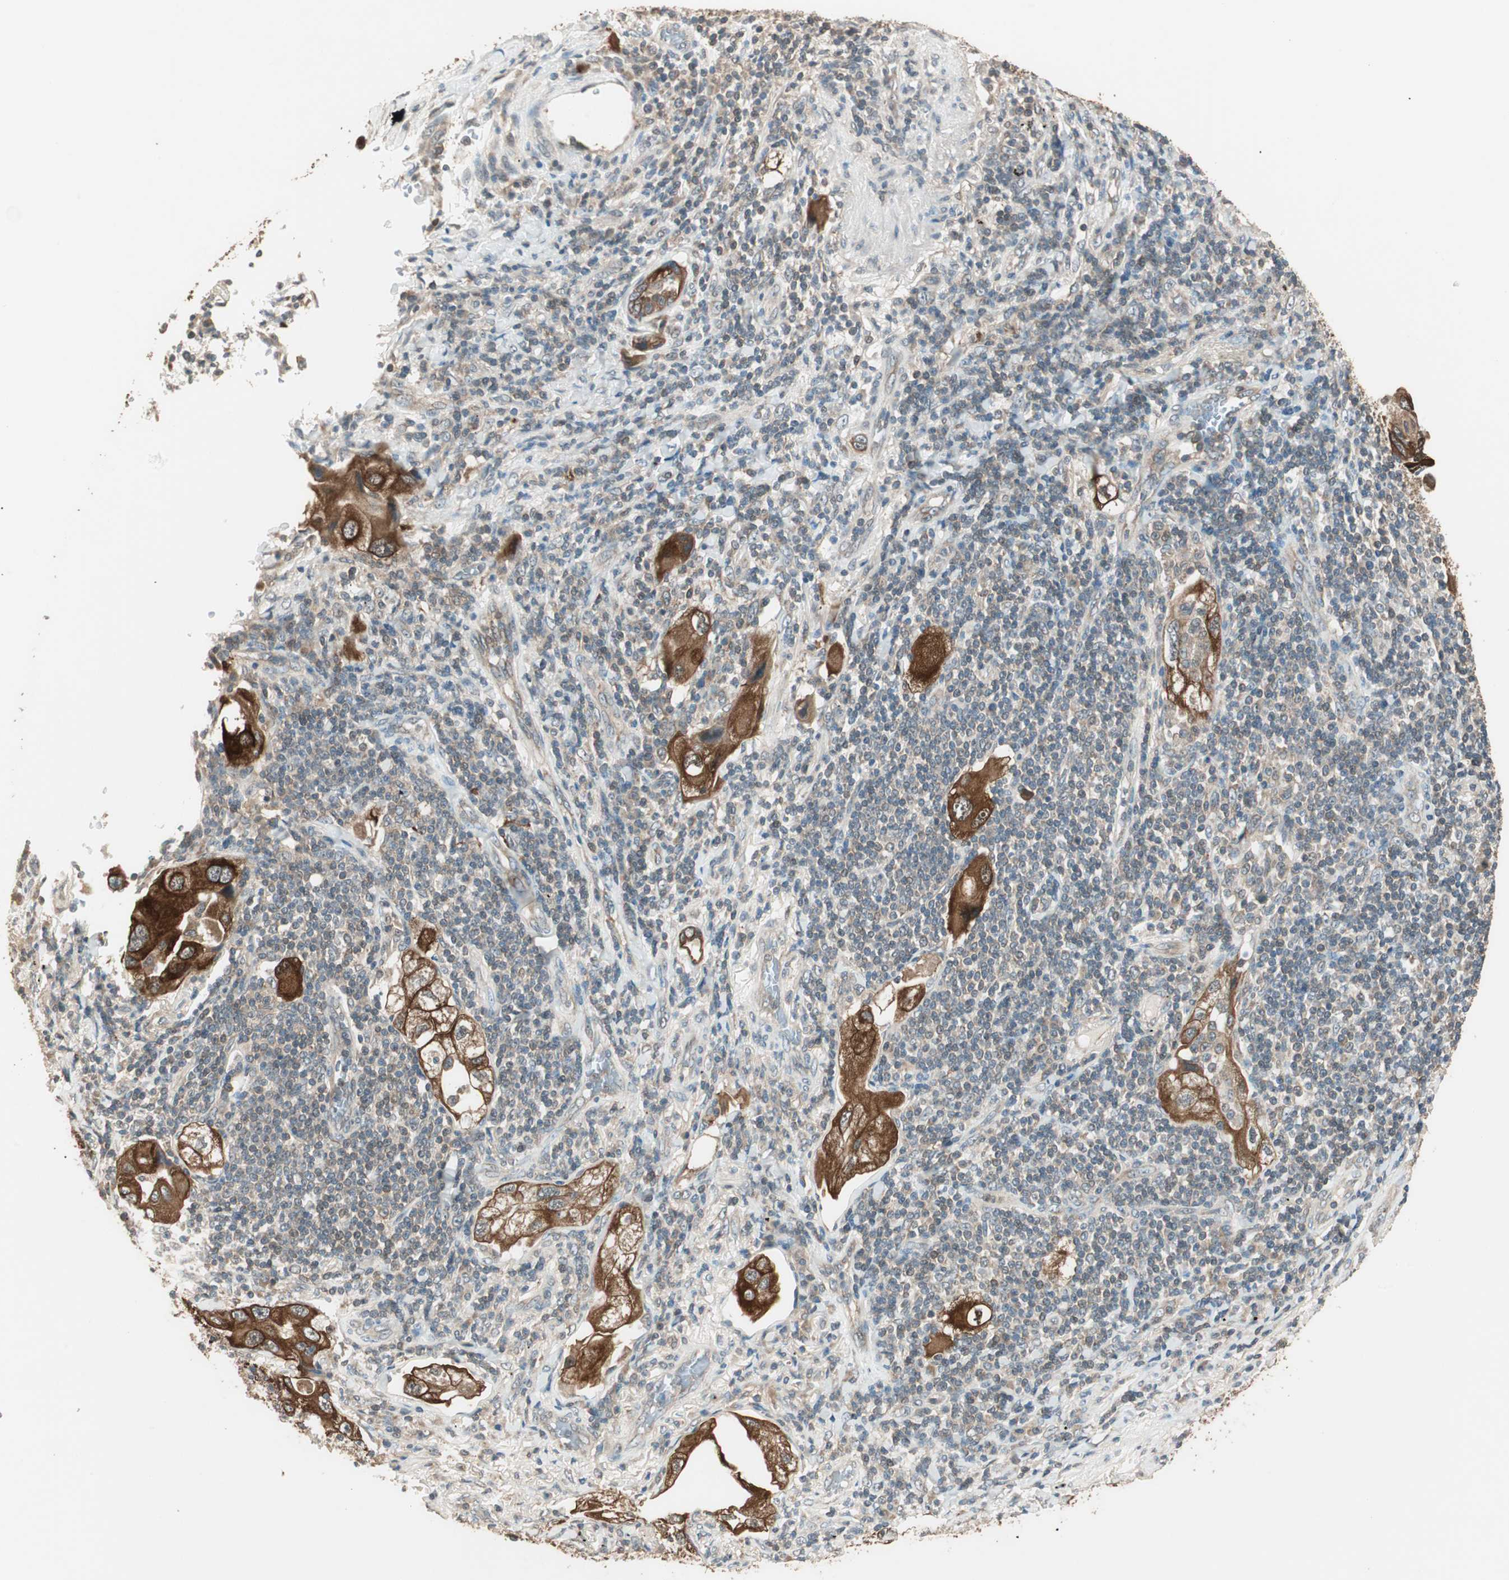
{"staining": {"intensity": "strong", "quantity": ">75%", "location": "cytoplasmic/membranous"}, "tissue": "lung cancer", "cell_type": "Tumor cells", "image_type": "cancer", "snomed": [{"axis": "morphology", "description": "Adenocarcinoma, NOS"}, {"axis": "topography", "description": "Lung"}], "caption": "Immunohistochemical staining of lung adenocarcinoma displays high levels of strong cytoplasmic/membranous positivity in about >75% of tumor cells.", "gene": "TRIM21", "patient": {"sex": "female", "age": 65}}